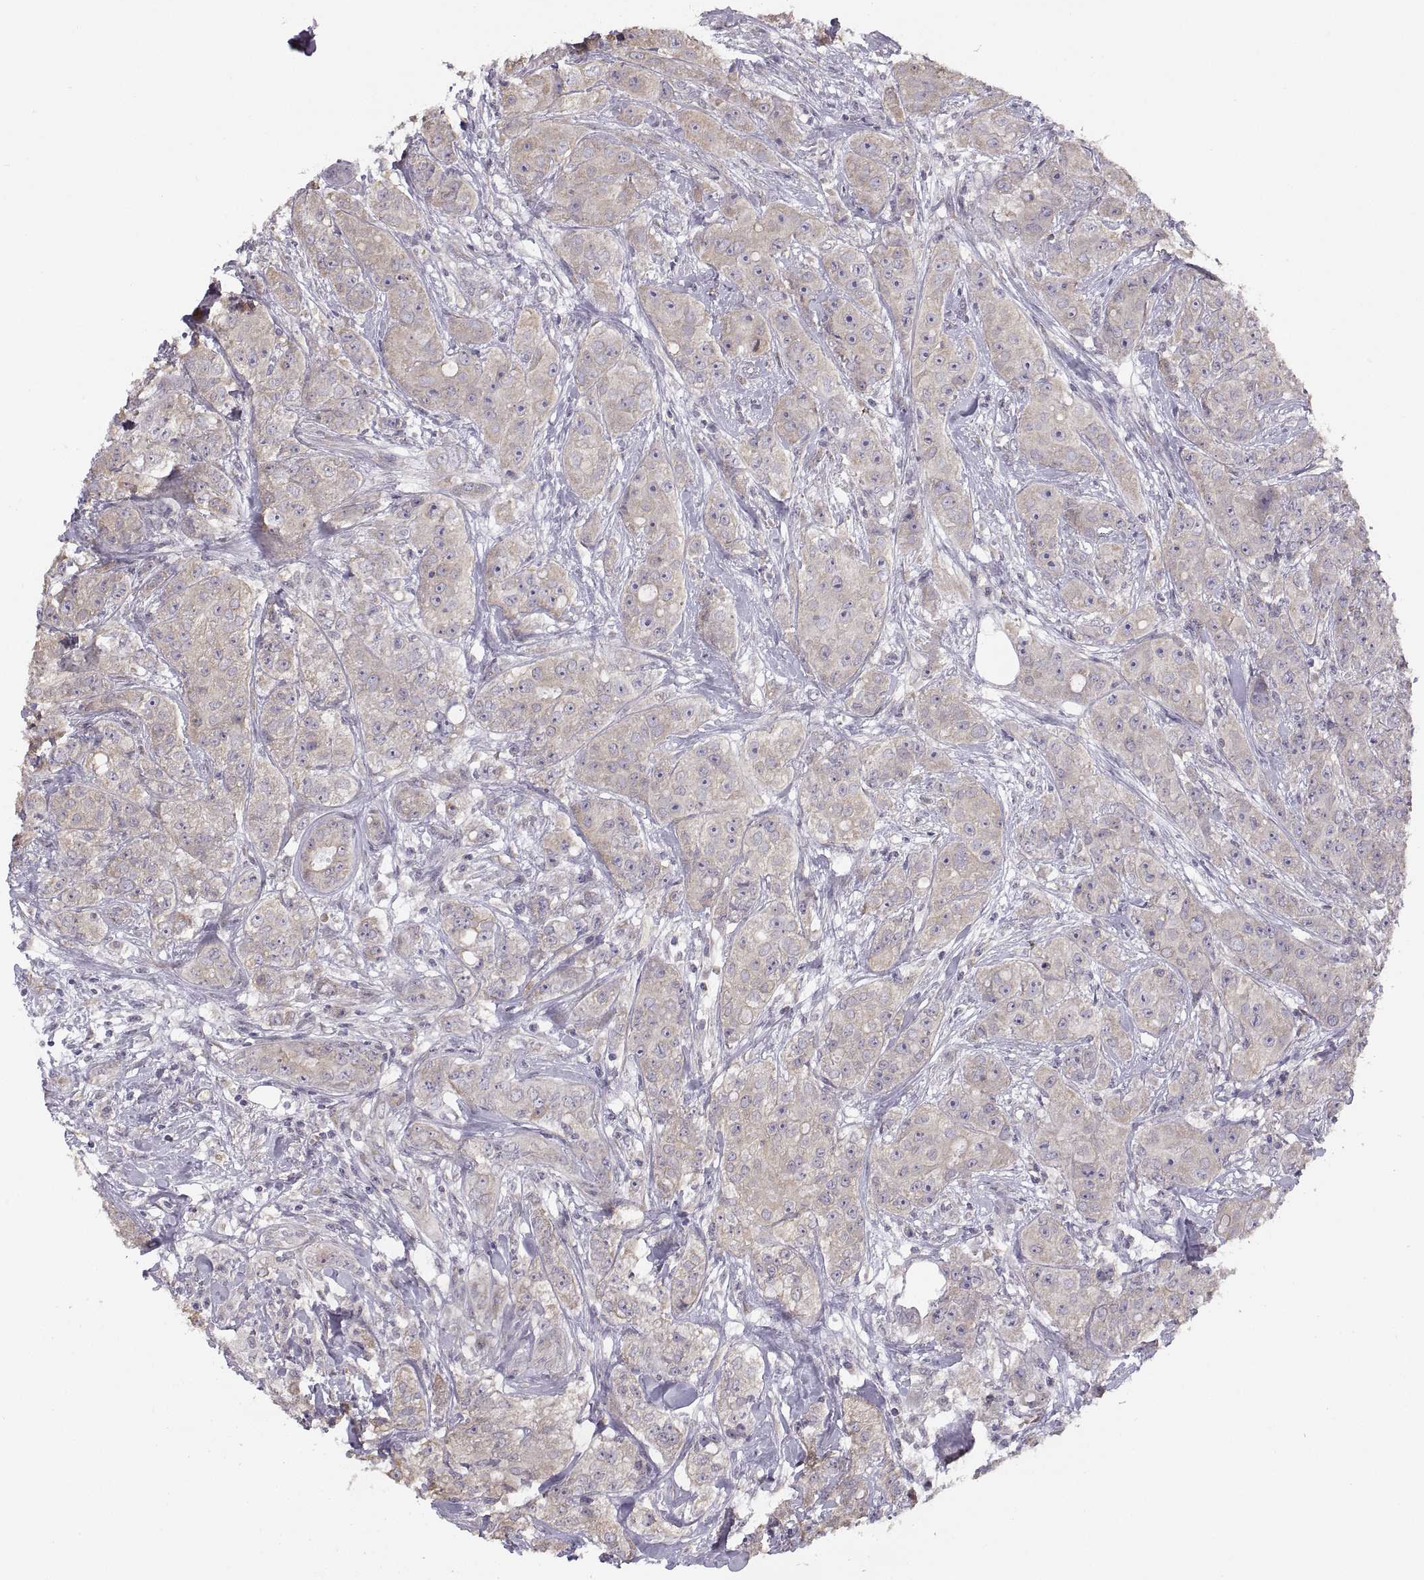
{"staining": {"intensity": "weak", "quantity": ">75%", "location": "cytoplasmic/membranous"}, "tissue": "breast cancer", "cell_type": "Tumor cells", "image_type": "cancer", "snomed": [{"axis": "morphology", "description": "Duct carcinoma"}, {"axis": "topography", "description": "Breast"}], "caption": "Immunohistochemistry (DAB) staining of breast cancer (infiltrating ductal carcinoma) shows weak cytoplasmic/membranous protein expression in approximately >75% of tumor cells. Nuclei are stained in blue.", "gene": "ACSBG2", "patient": {"sex": "female", "age": 43}}